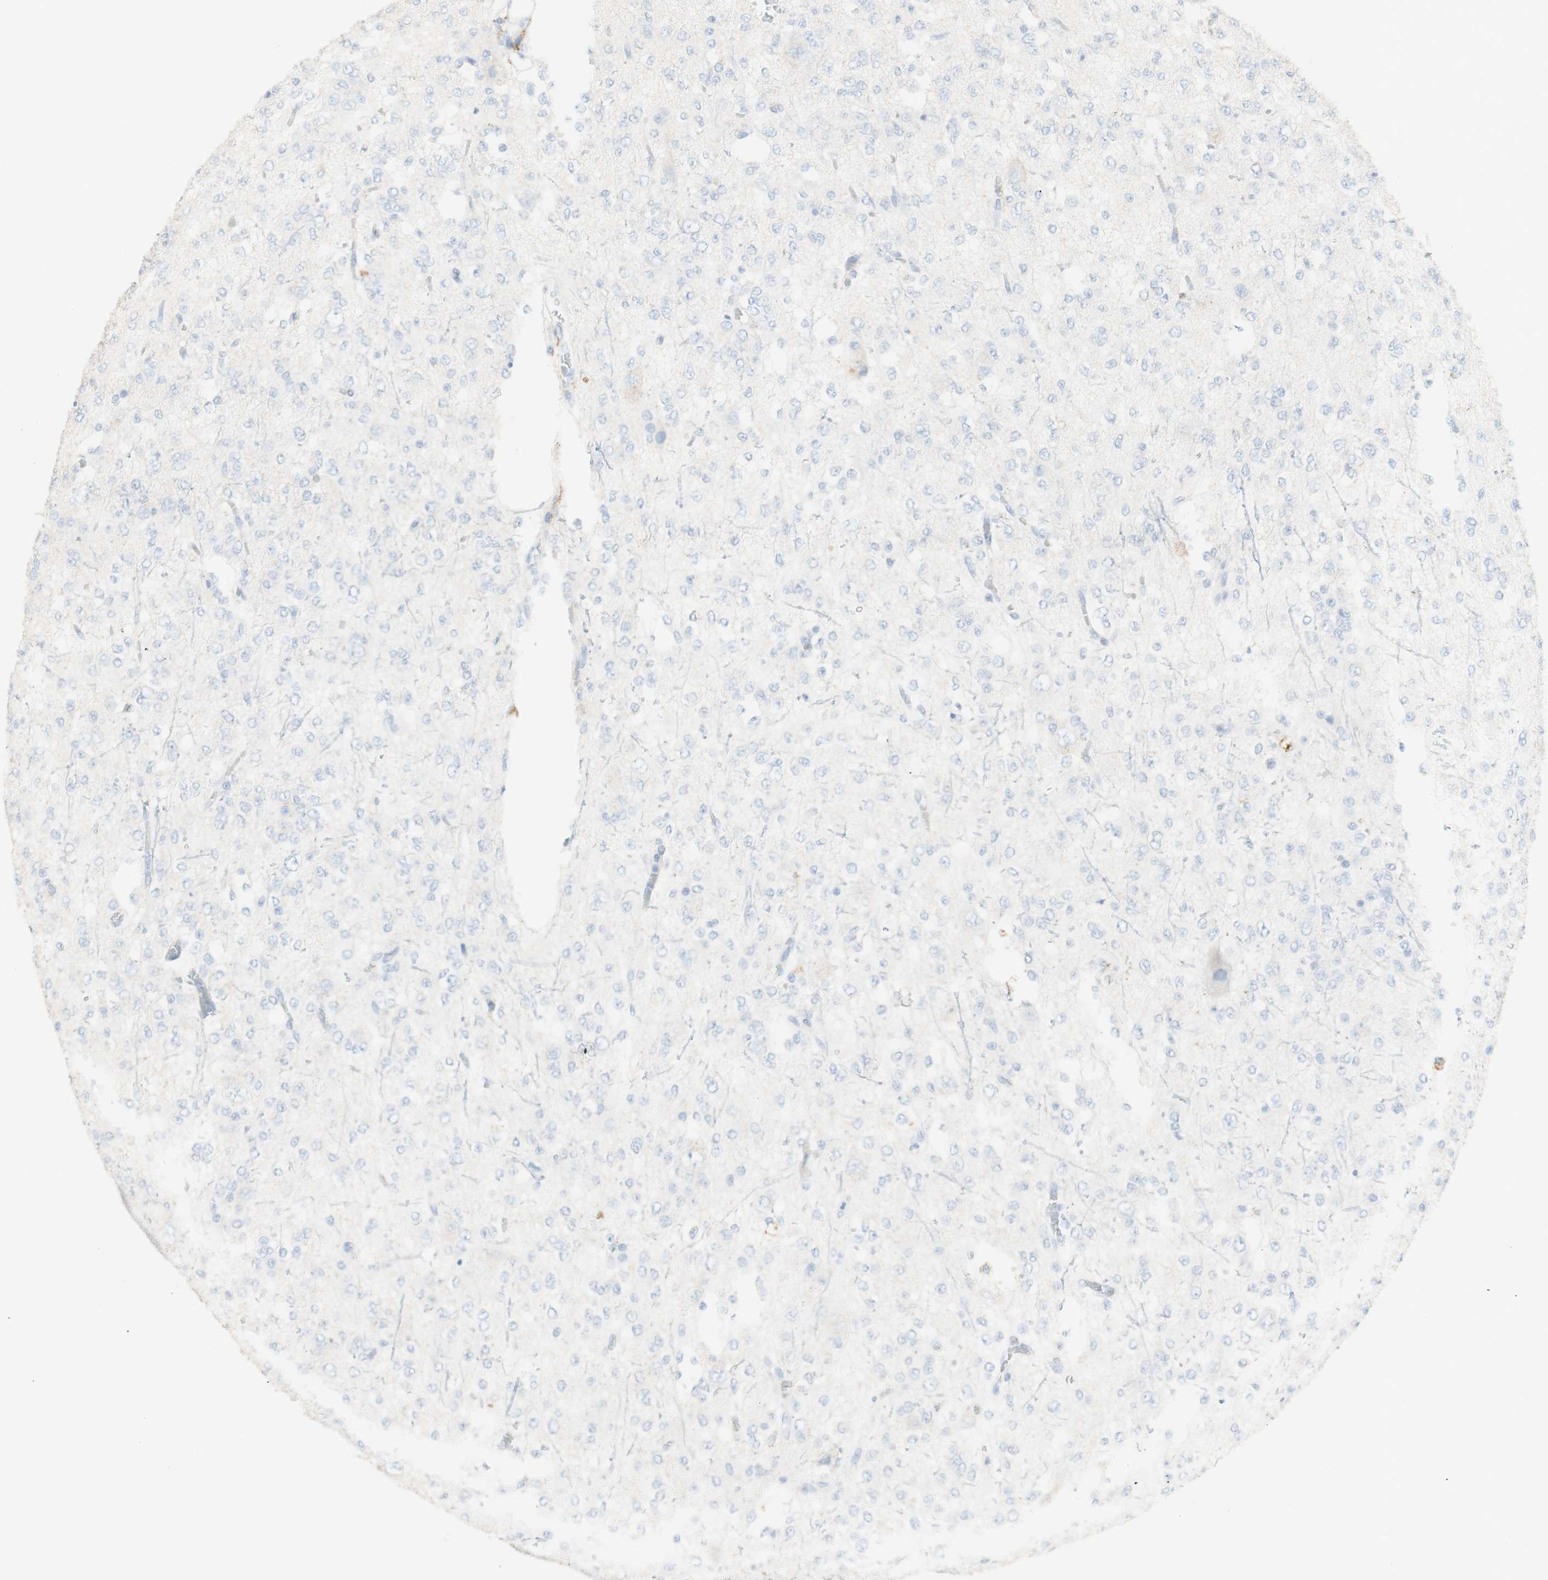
{"staining": {"intensity": "negative", "quantity": "none", "location": "none"}, "tissue": "glioma", "cell_type": "Tumor cells", "image_type": "cancer", "snomed": [{"axis": "morphology", "description": "Glioma, malignant, Low grade"}, {"axis": "topography", "description": "Brain"}], "caption": "Immunohistochemical staining of glioma exhibits no significant expression in tumor cells.", "gene": "ART3", "patient": {"sex": "male", "age": 38}}